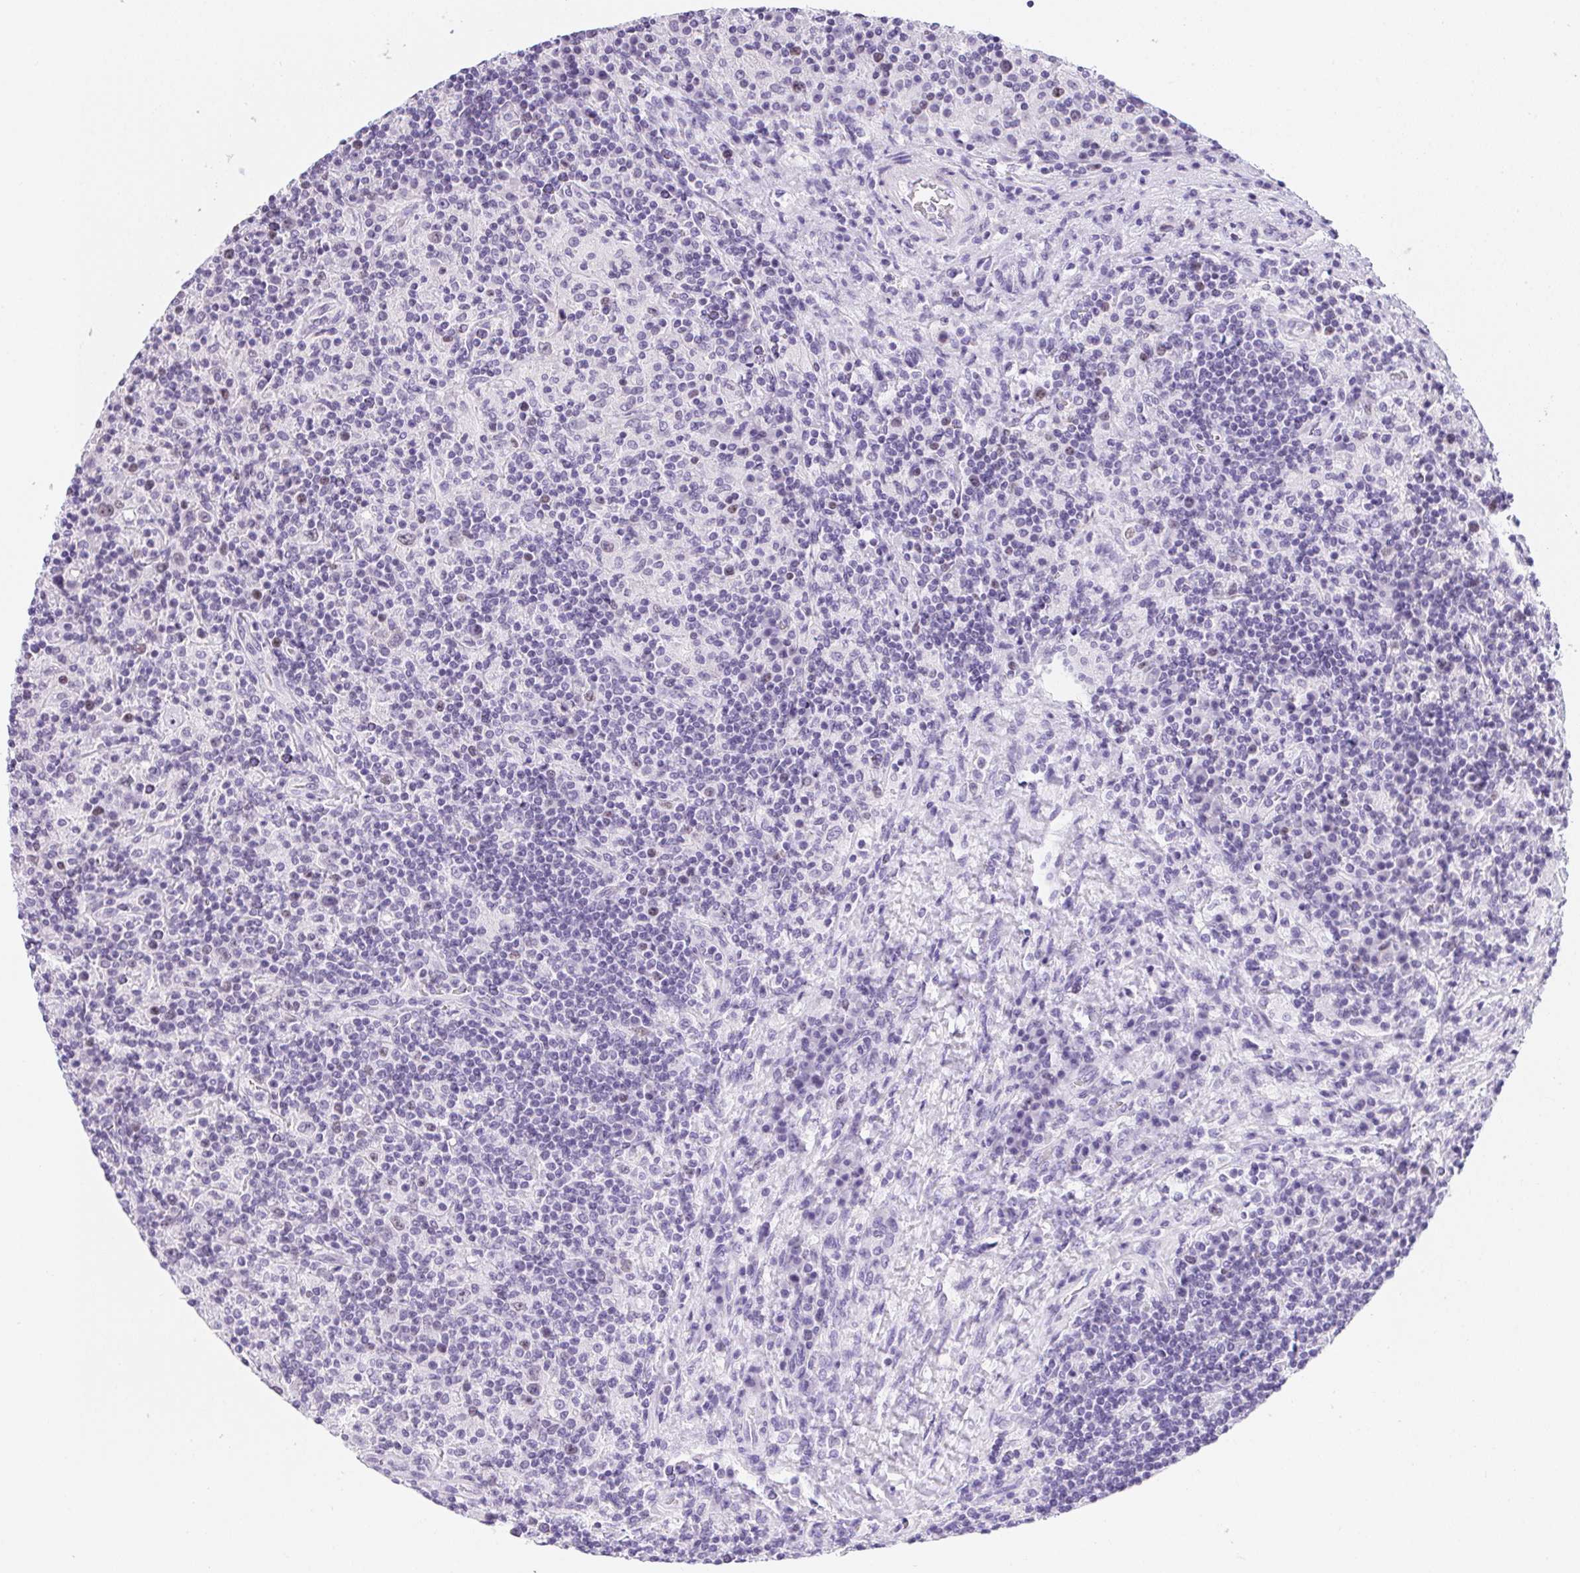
{"staining": {"intensity": "negative", "quantity": "none", "location": "none"}, "tissue": "lymphoma", "cell_type": "Tumor cells", "image_type": "cancer", "snomed": [{"axis": "morphology", "description": "Hodgkin's disease, NOS"}, {"axis": "topography", "description": "Lymph node"}], "caption": "Immunohistochemical staining of human Hodgkin's disease shows no significant positivity in tumor cells.", "gene": "HELLS", "patient": {"sex": "male", "age": 70}}